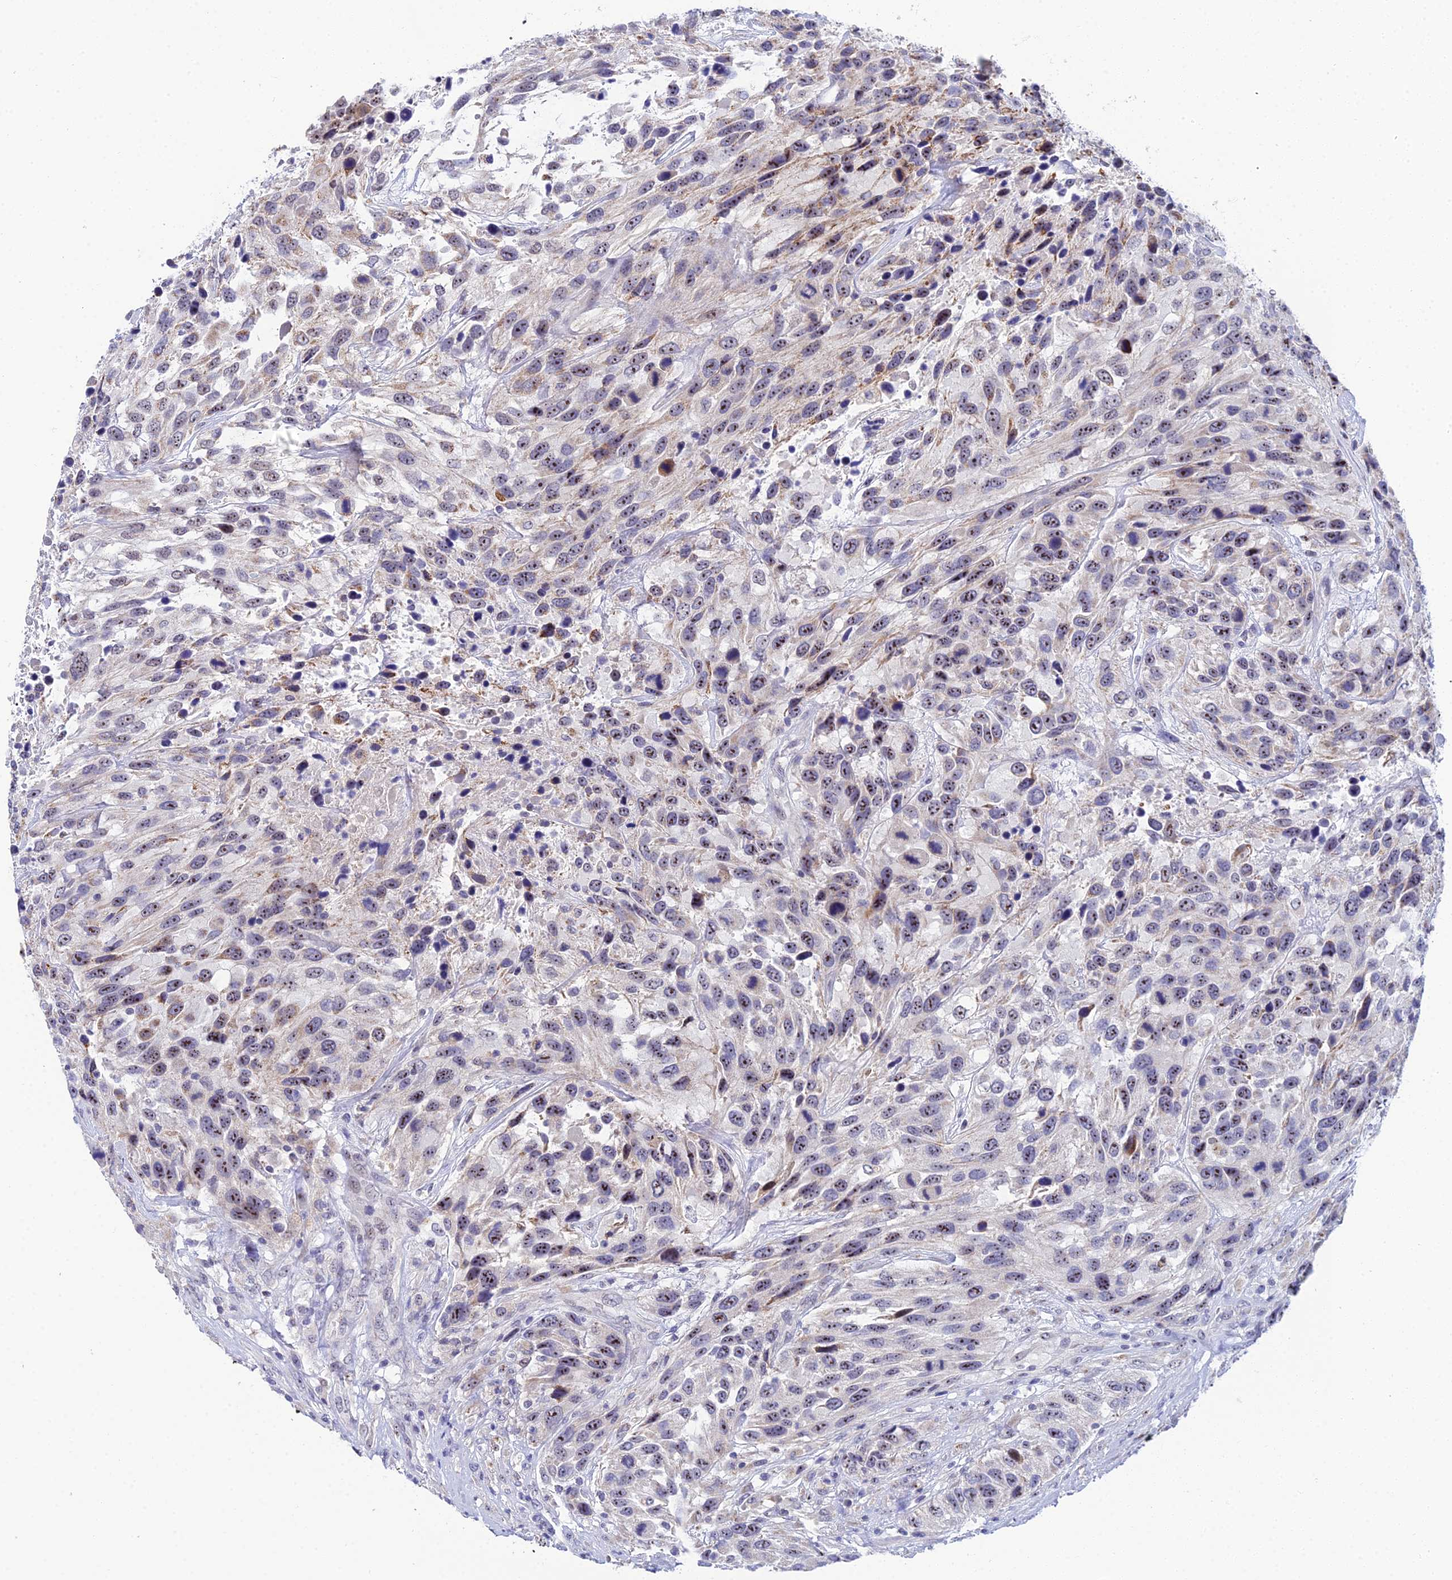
{"staining": {"intensity": "moderate", "quantity": "25%-75%", "location": "cytoplasmic/membranous,nuclear"}, "tissue": "urothelial cancer", "cell_type": "Tumor cells", "image_type": "cancer", "snomed": [{"axis": "morphology", "description": "Urothelial carcinoma, High grade"}, {"axis": "topography", "description": "Urinary bladder"}], "caption": "Approximately 25%-75% of tumor cells in human urothelial cancer demonstrate moderate cytoplasmic/membranous and nuclear protein positivity as visualized by brown immunohistochemical staining.", "gene": "PLPP4", "patient": {"sex": "female", "age": 70}}